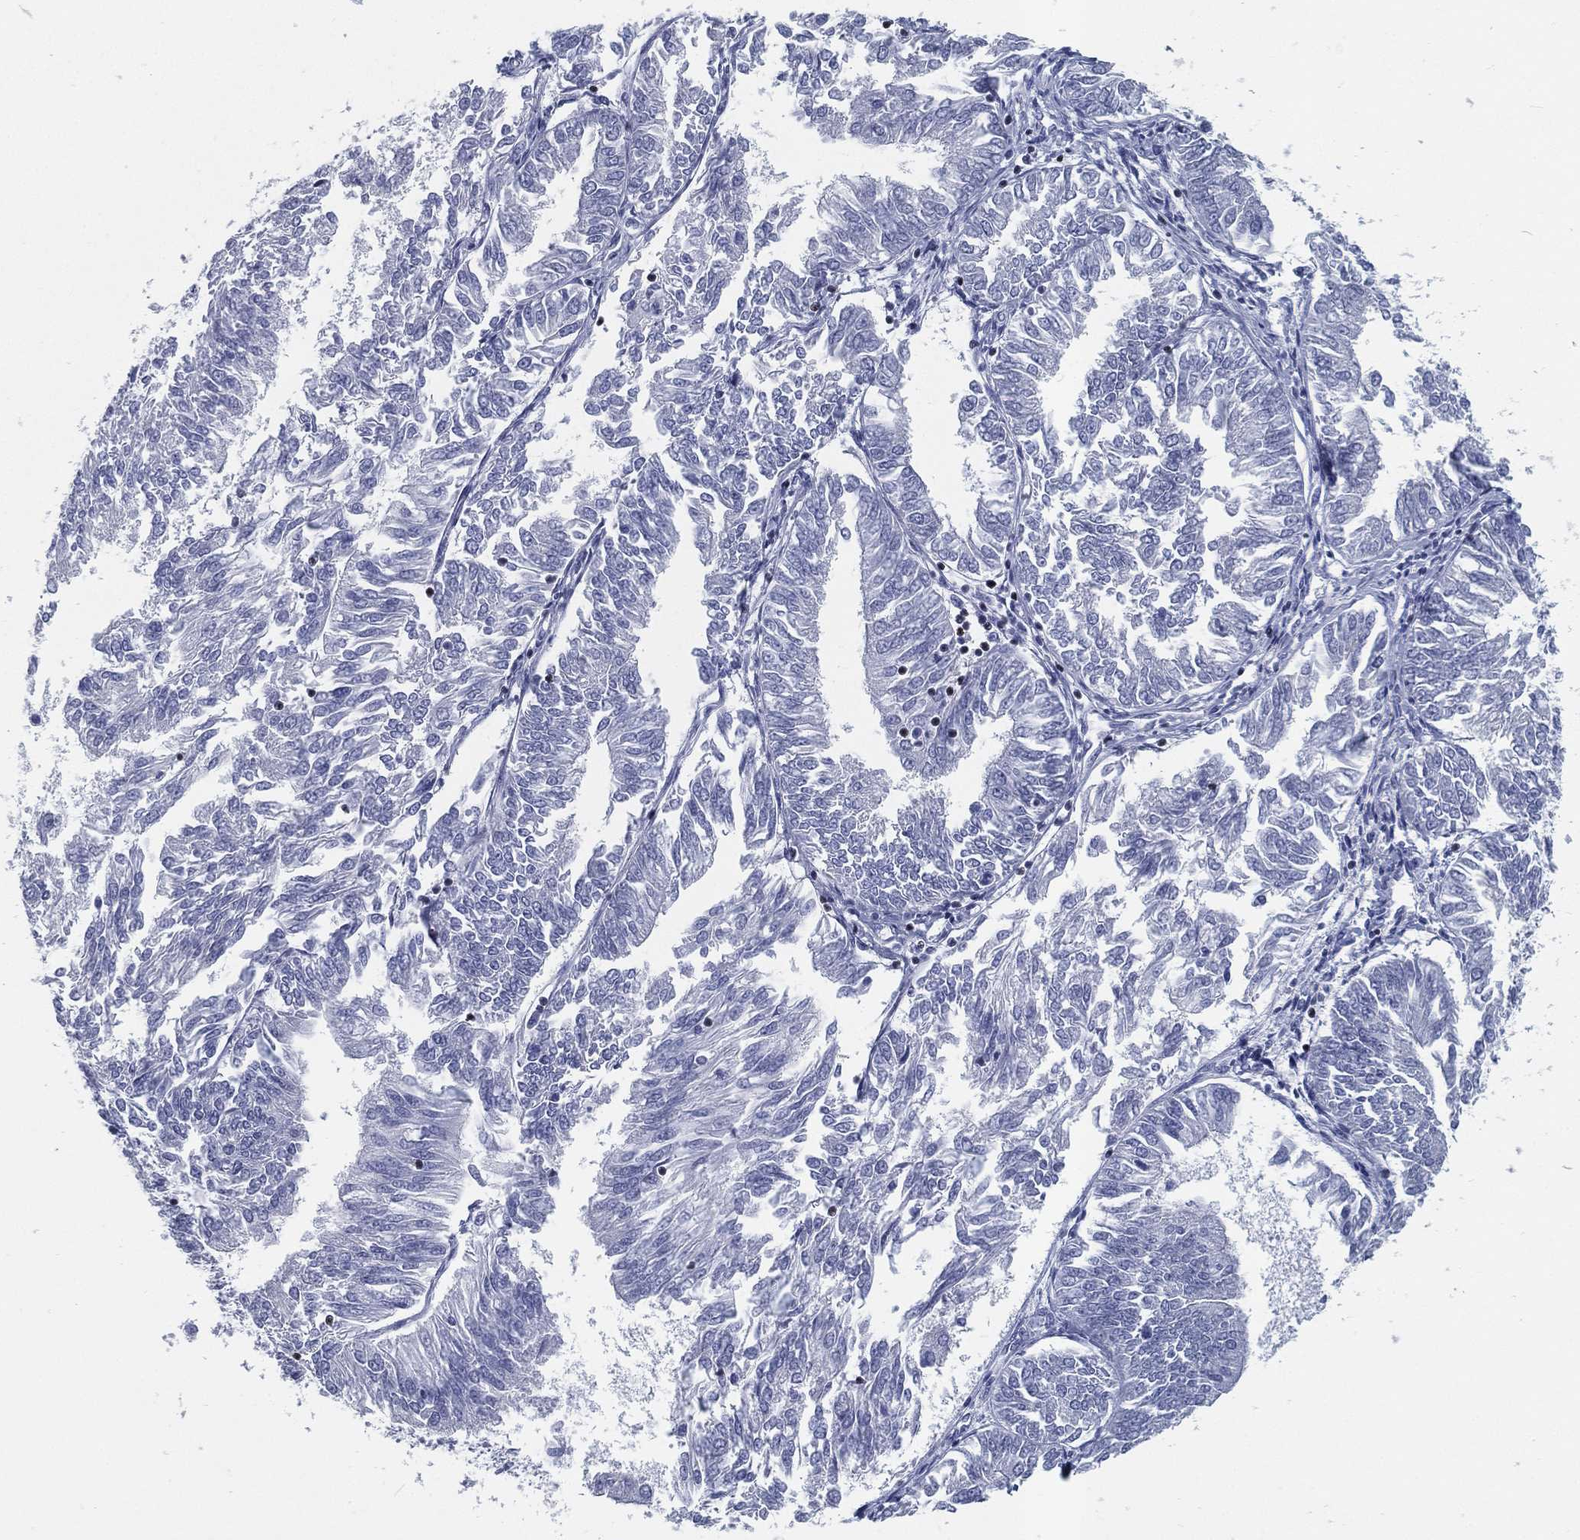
{"staining": {"intensity": "negative", "quantity": "none", "location": "none"}, "tissue": "endometrial cancer", "cell_type": "Tumor cells", "image_type": "cancer", "snomed": [{"axis": "morphology", "description": "Adenocarcinoma, NOS"}, {"axis": "topography", "description": "Endometrium"}], "caption": "Endometrial cancer stained for a protein using immunohistochemistry exhibits no expression tumor cells.", "gene": "PYHIN1", "patient": {"sex": "female", "age": 58}}